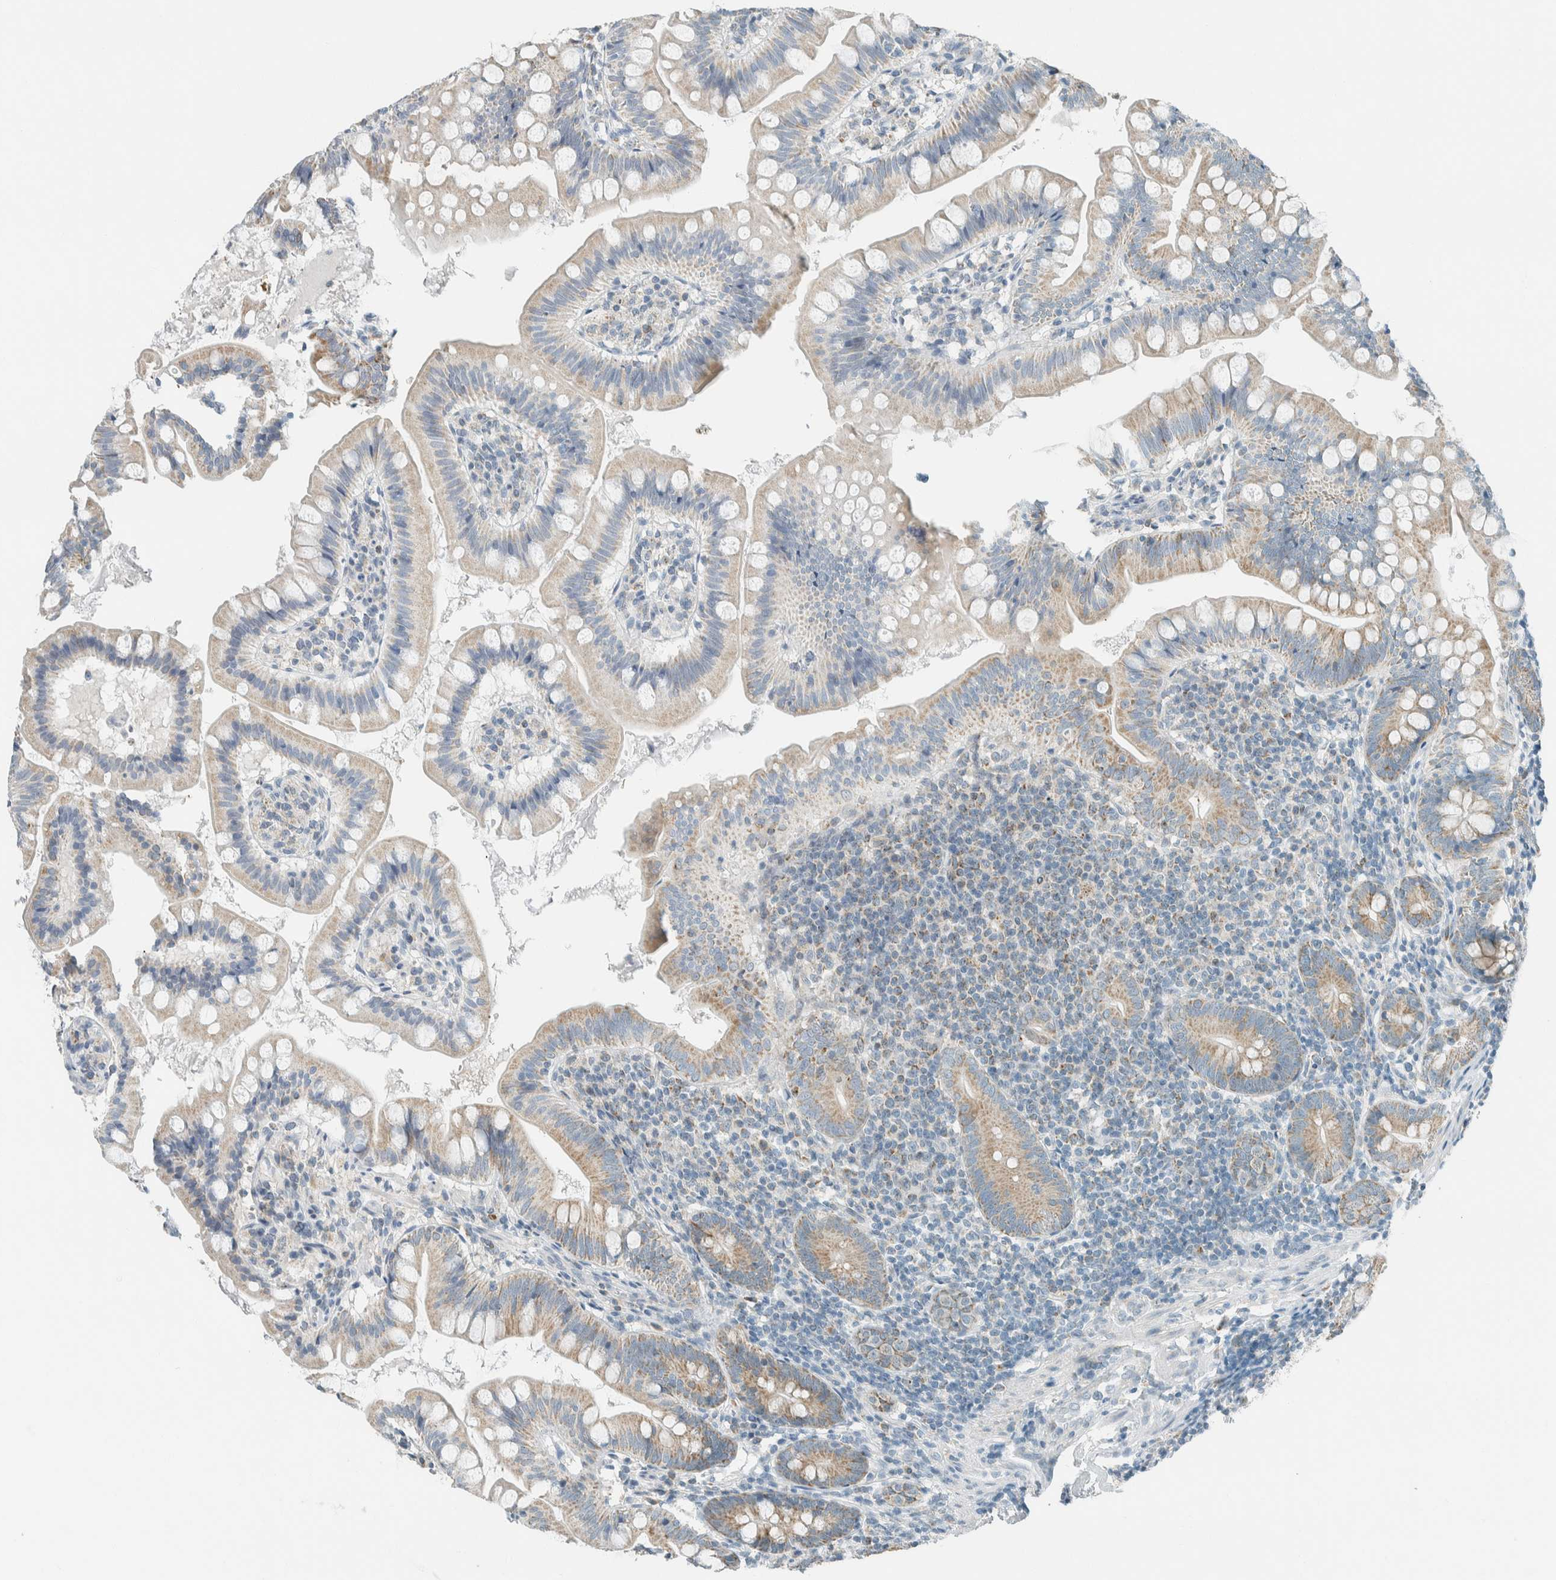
{"staining": {"intensity": "moderate", "quantity": "25%-75%", "location": "cytoplasmic/membranous"}, "tissue": "small intestine", "cell_type": "Glandular cells", "image_type": "normal", "snomed": [{"axis": "morphology", "description": "Normal tissue, NOS"}, {"axis": "topography", "description": "Small intestine"}], "caption": "Glandular cells display moderate cytoplasmic/membranous positivity in approximately 25%-75% of cells in unremarkable small intestine.", "gene": "AARSD1", "patient": {"sex": "male", "age": 7}}